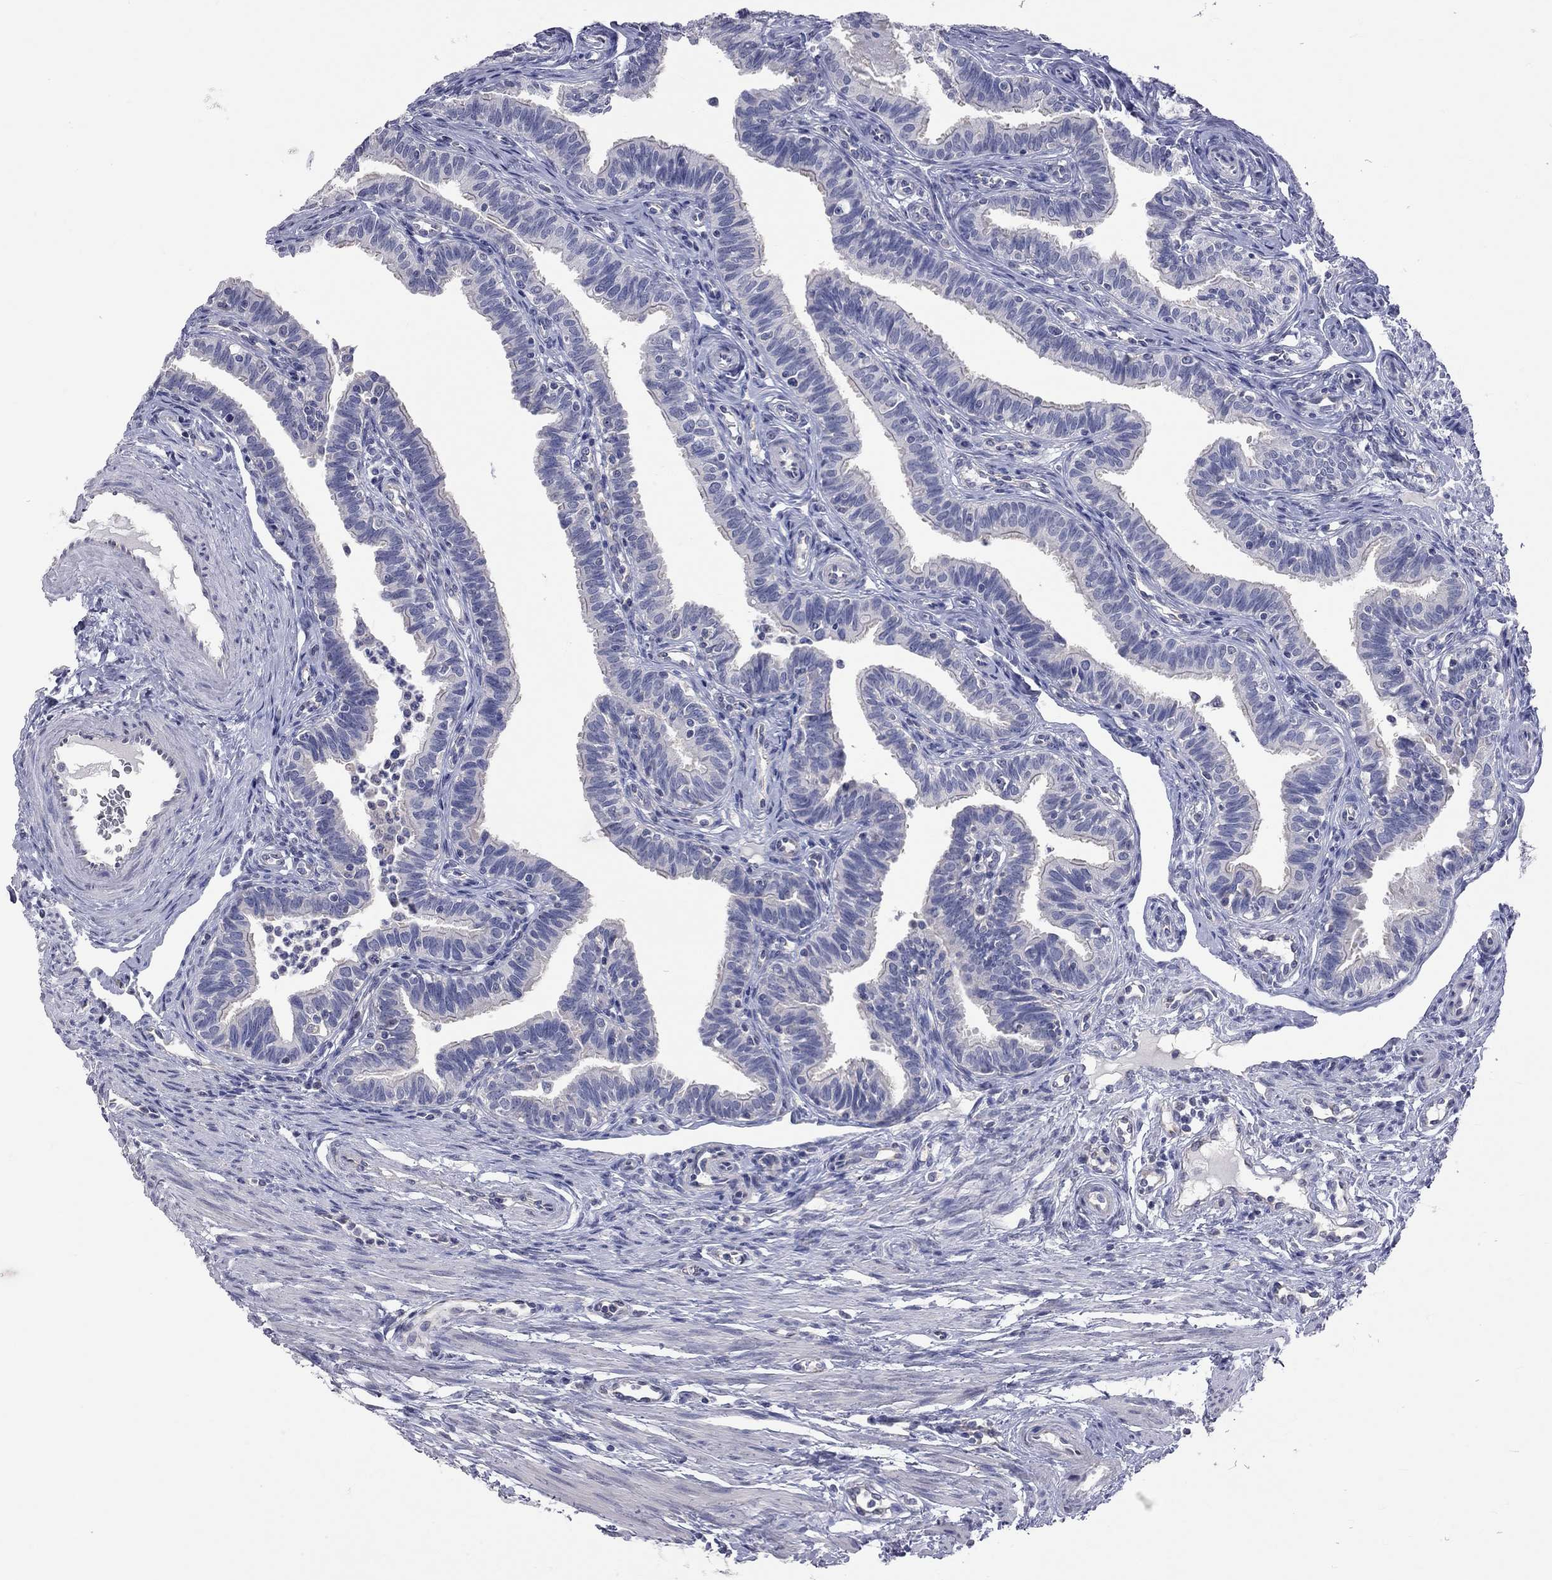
{"staining": {"intensity": "negative", "quantity": "none", "location": "none"}, "tissue": "fallopian tube", "cell_type": "Glandular cells", "image_type": "normal", "snomed": [{"axis": "morphology", "description": "Normal tissue, NOS"}, {"axis": "topography", "description": "Fallopian tube"}], "caption": "The immunohistochemistry photomicrograph has no significant expression in glandular cells of fallopian tube. (DAB IHC, high magnification).", "gene": "OPRK1", "patient": {"sex": "female", "age": 36}}